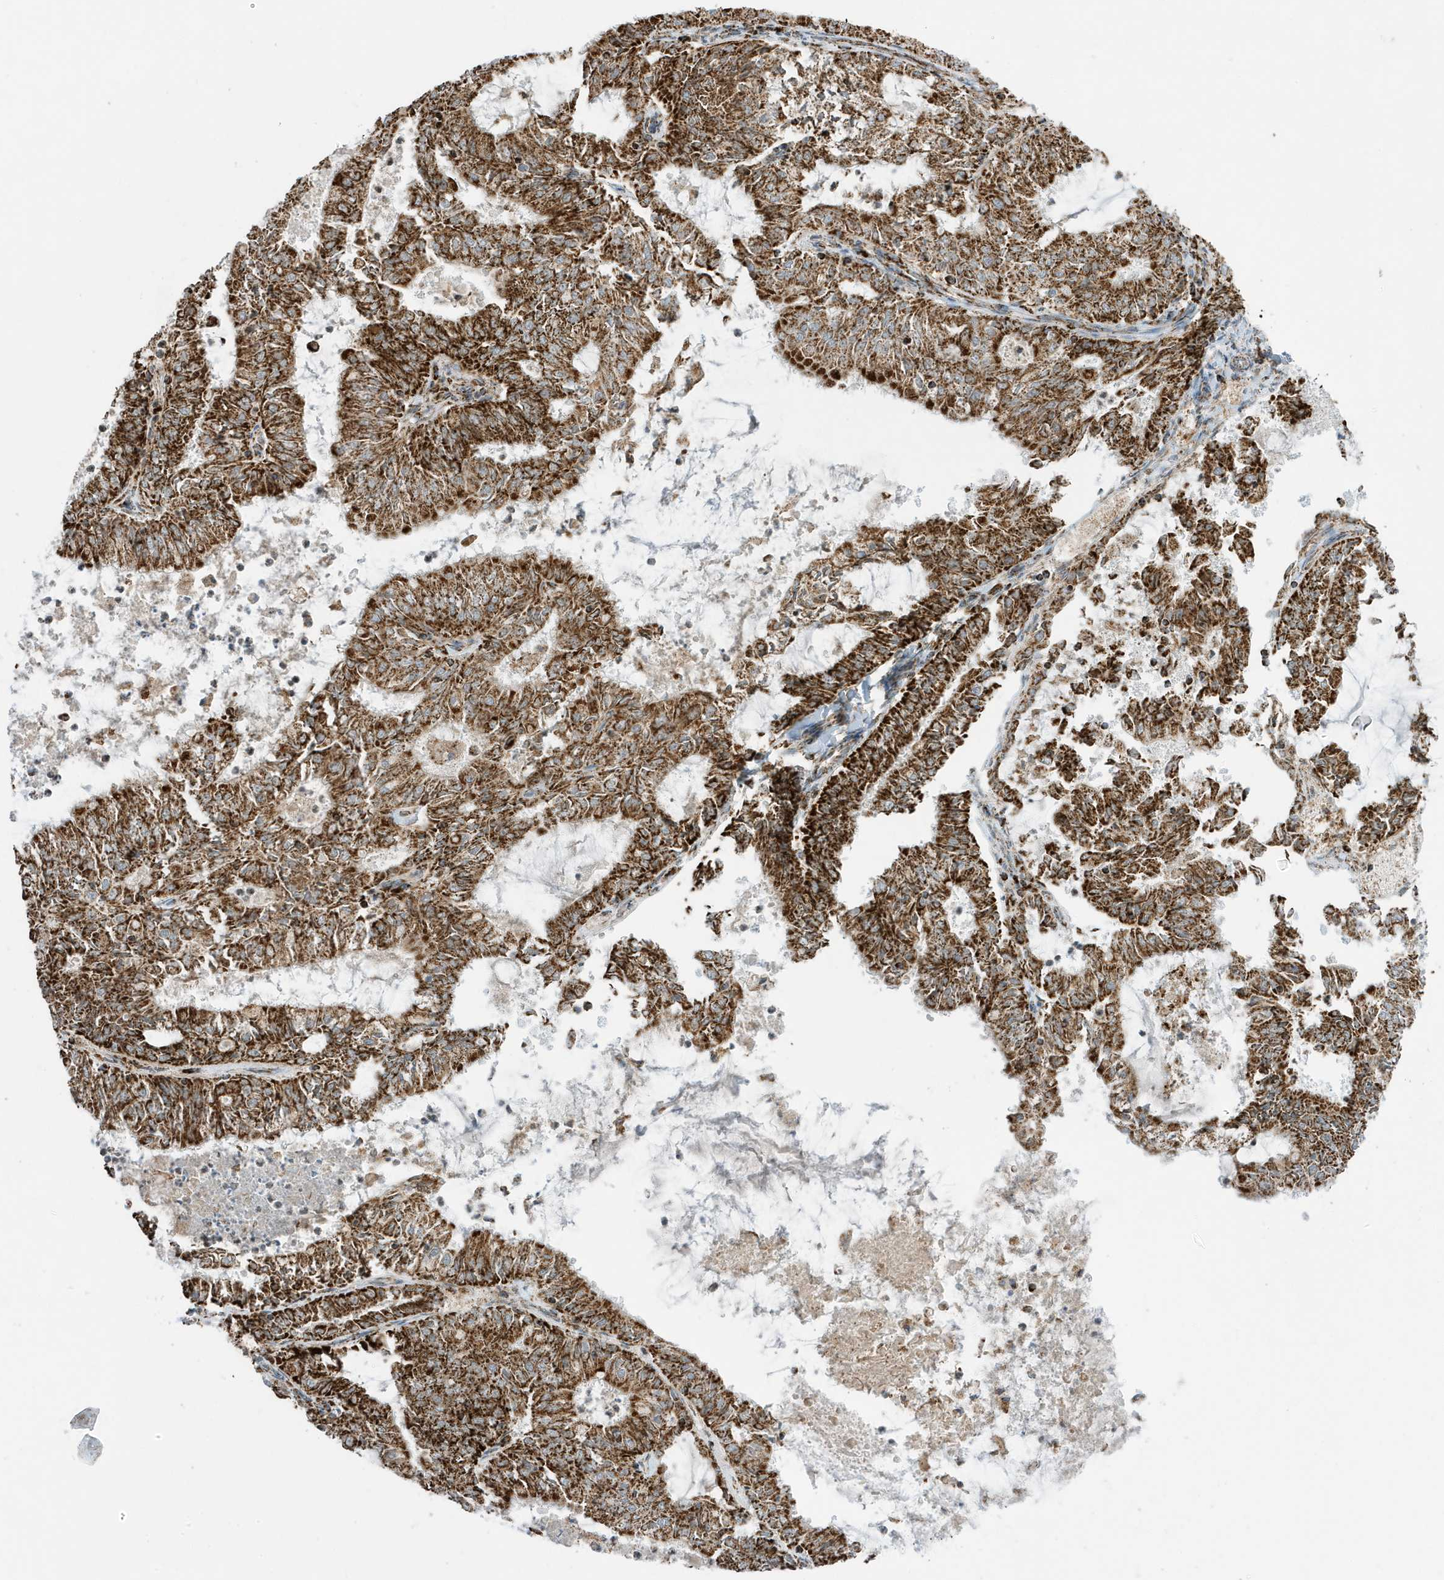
{"staining": {"intensity": "strong", "quantity": ">75%", "location": "cytoplasmic/membranous"}, "tissue": "endometrial cancer", "cell_type": "Tumor cells", "image_type": "cancer", "snomed": [{"axis": "morphology", "description": "Adenocarcinoma, NOS"}, {"axis": "topography", "description": "Endometrium"}], "caption": "Immunohistochemistry (IHC) (DAB (3,3'-diaminobenzidine)) staining of human endometrial cancer shows strong cytoplasmic/membranous protein positivity in about >75% of tumor cells. The protein of interest is stained brown, and the nuclei are stained in blue (DAB IHC with brightfield microscopy, high magnification).", "gene": "ATP5ME", "patient": {"sex": "female", "age": 57}}